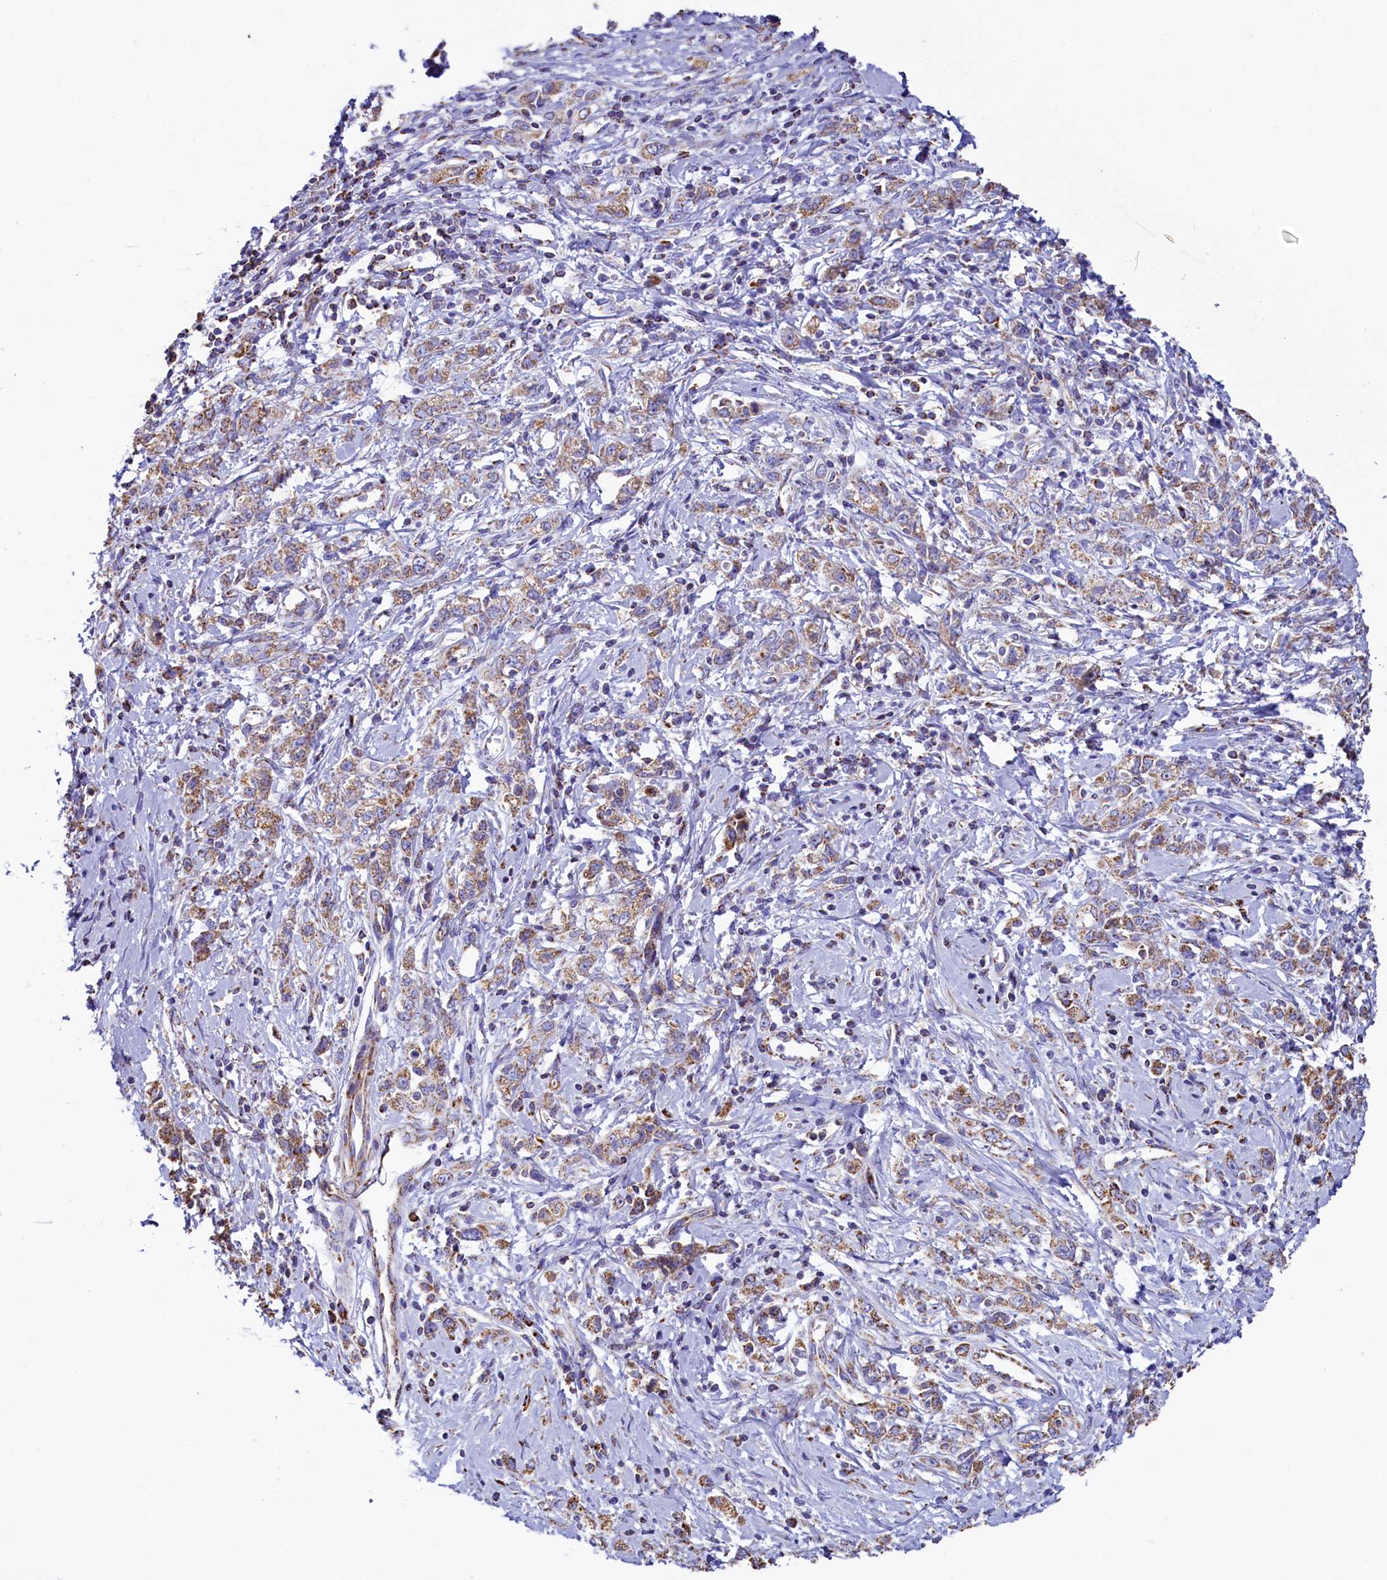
{"staining": {"intensity": "moderate", "quantity": ">75%", "location": "cytoplasmic/membranous"}, "tissue": "stomach cancer", "cell_type": "Tumor cells", "image_type": "cancer", "snomed": [{"axis": "morphology", "description": "Adenocarcinoma, NOS"}, {"axis": "topography", "description": "Stomach"}], "caption": "Protein staining shows moderate cytoplasmic/membranous positivity in approximately >75% of tumor cells in adenocarcinoma (stomach).", "gene": "IDH3A", "patient": {"sex": "female", "age": 76}}